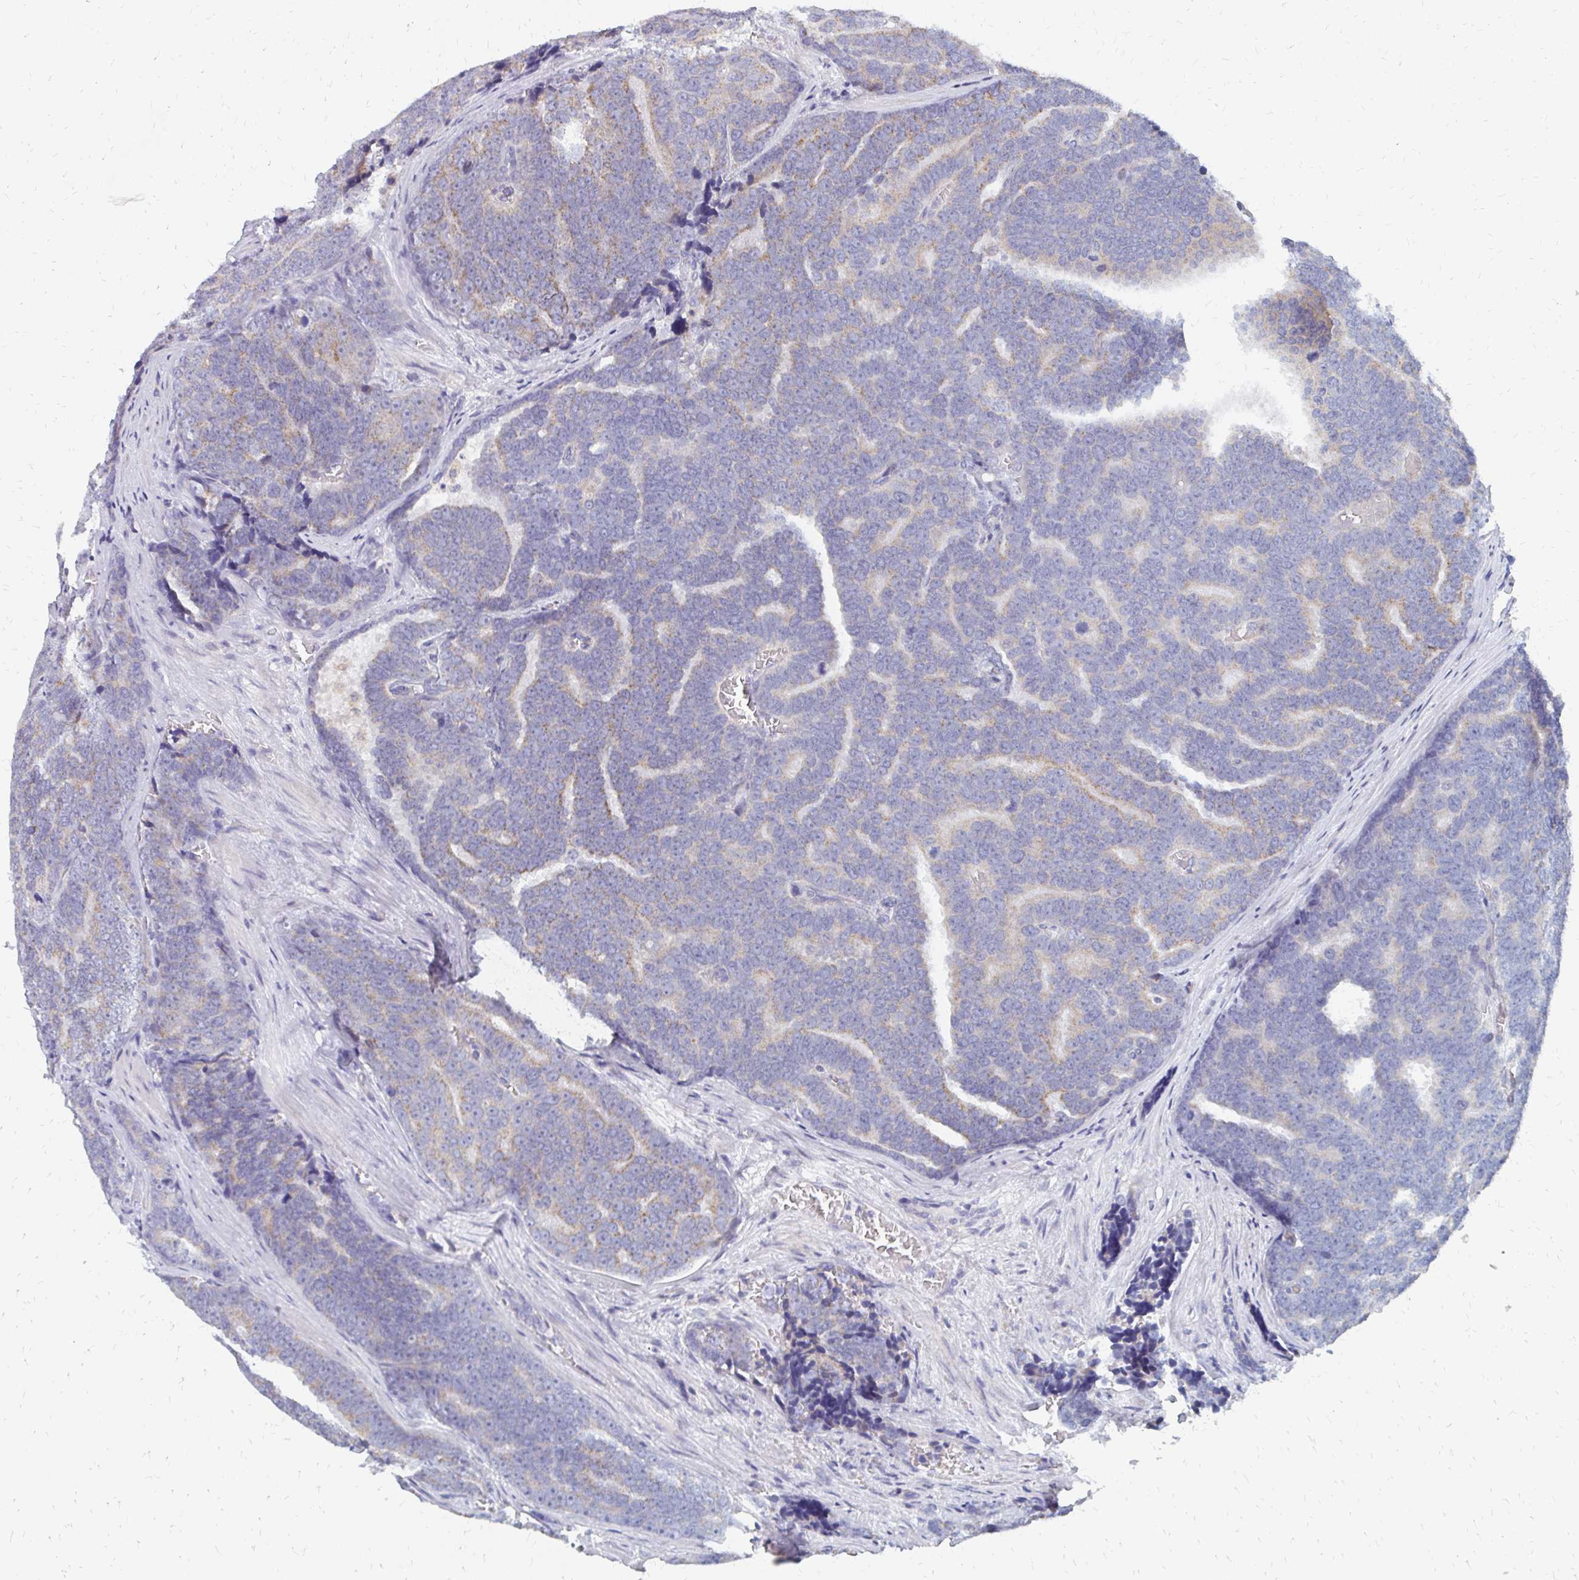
{"staining": {"intensity": "weak", "quantity": "25%-75%", "location": "cytoplasmic/membranous"}, "tissue": "prostate cancer", "cell_type": "Tumor cells", "image_type": "cancer", "snomed": [{"axis": "morphology", "description": "Adenocarcinoma, Low grade"}, {"axis": "topography", "description": "Prostate"}], "caption": "Immunohistochemistry (DAB) staining of low-grade adenocarcinoma (prostate) reveals weak cytoplasmic/membranous protein expression in about 25%-75% of tumor cells.", "gene": "OR10V1", "patient": {"sex": "male", "age": 62}}